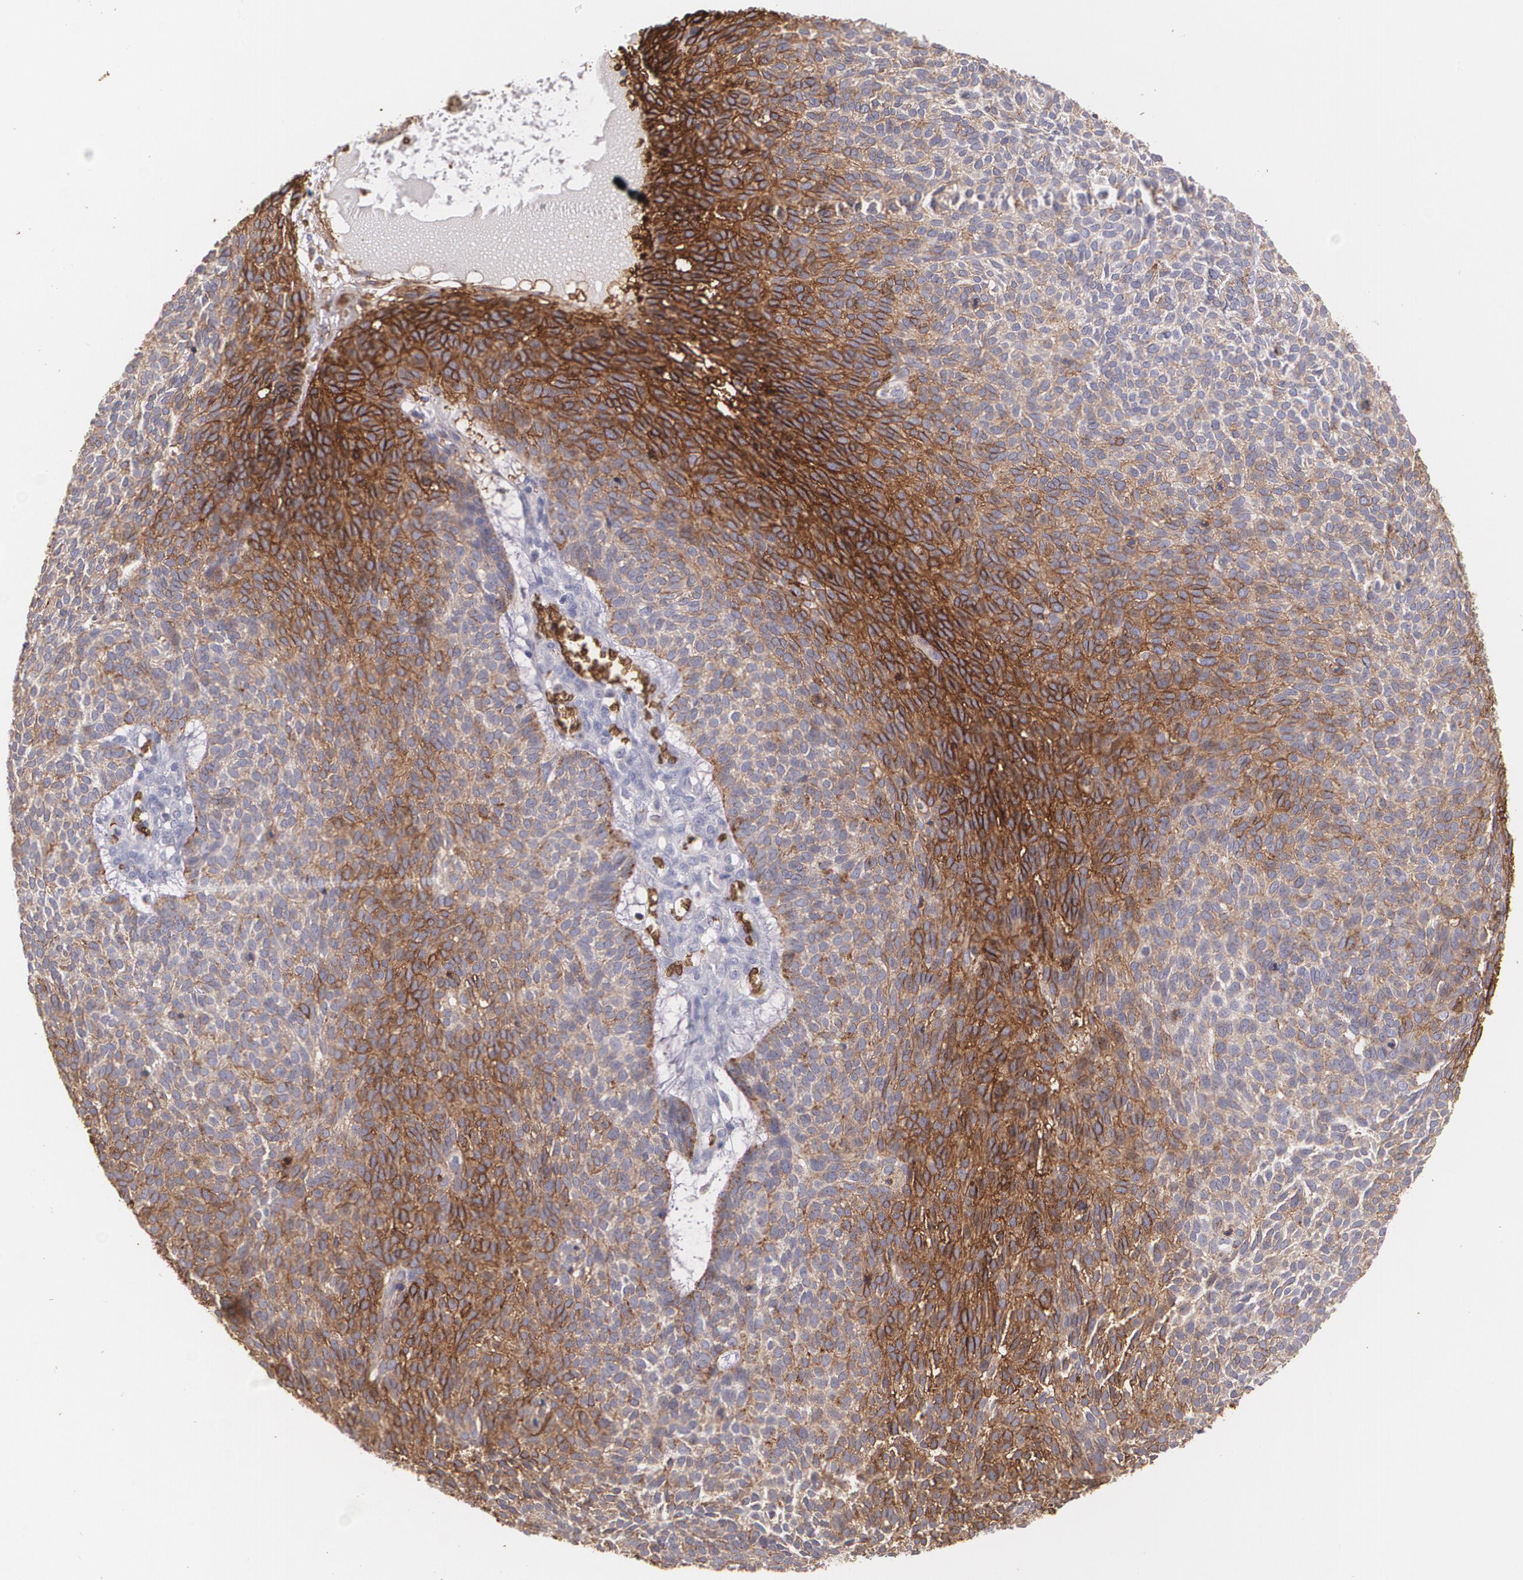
{"staining": {"intensity": "strong", "quantity": ">75%", "location": "cytoplasmic/membranous"}, "tissue": "skin cancer", "cell_type": "Tumor cells", "image_type": "cancer", "snomed": [{"axis": "morphology", "description": "Basal cell carcinoma"}, {"axis": "topography", "description": "Skin"}], "caption": "Protein expression analysis of human skin basal cell carcinoma reveals strong cytoplasmic/membranous positivity in approximately >75% of tumor cells.", "gene": "SLC2A1", "patient": {"sex": "male", "age": 63}}